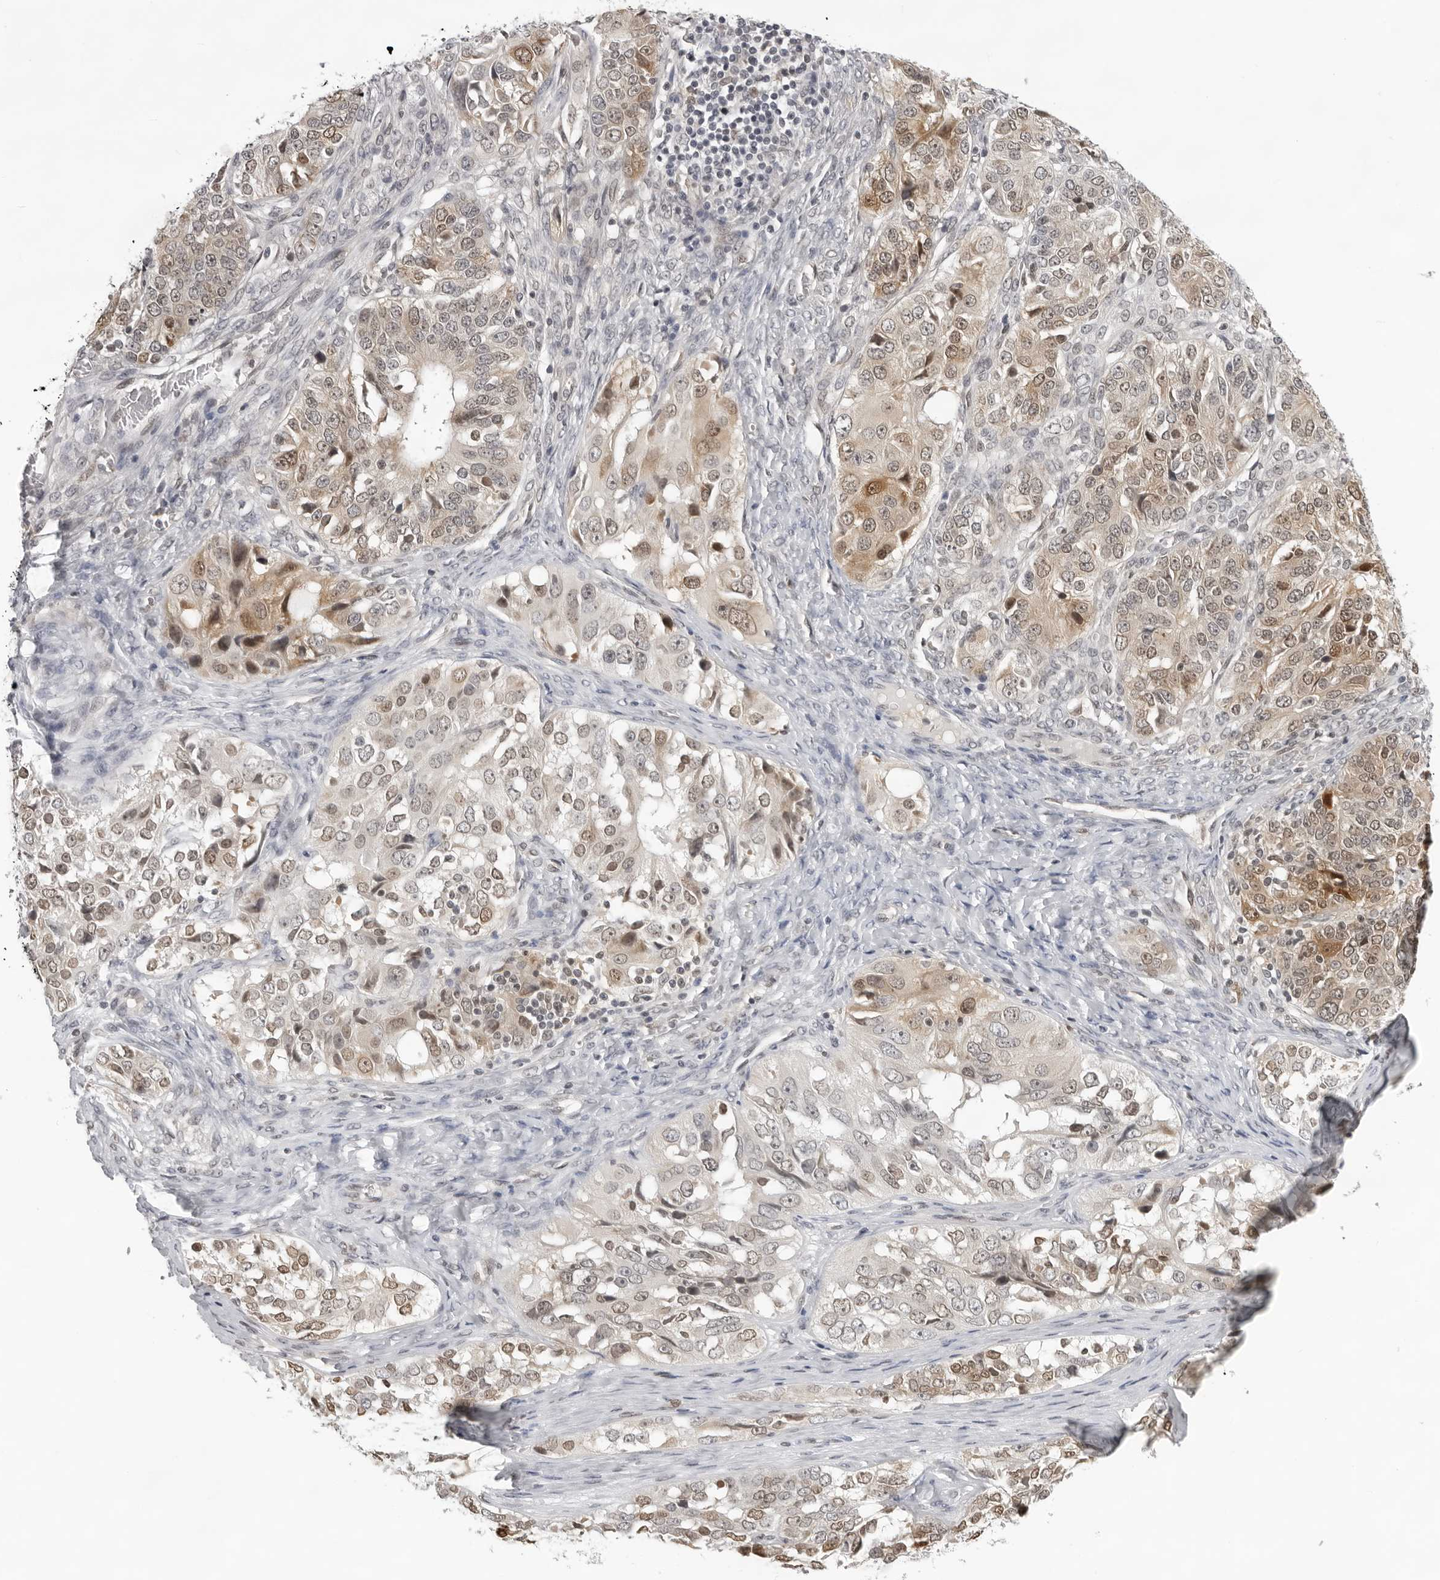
{"staining": {"intensity": "moderate", "quantity": "25%-75%", "location": "cytoplasmic/membranous"}, "tissue": "ovarian cancer", "cell_type": "Tumor cells", "image_type": "cancer", "snomed": [{"axis": "morphology", "description": "Carcinoma, endometroid"}, {"axis": "topography", "description": "Ovary"}], "caption": "Ovarian cancer (endometroid carcinoma) stained with DAB immunohistochemistry exhibits medium levels of moderate cytoplasmic/membranous expression in about 25%-75% of tumor cells.", "gene": "CASP7", "patient": {"sex": "female", "age": 51}}